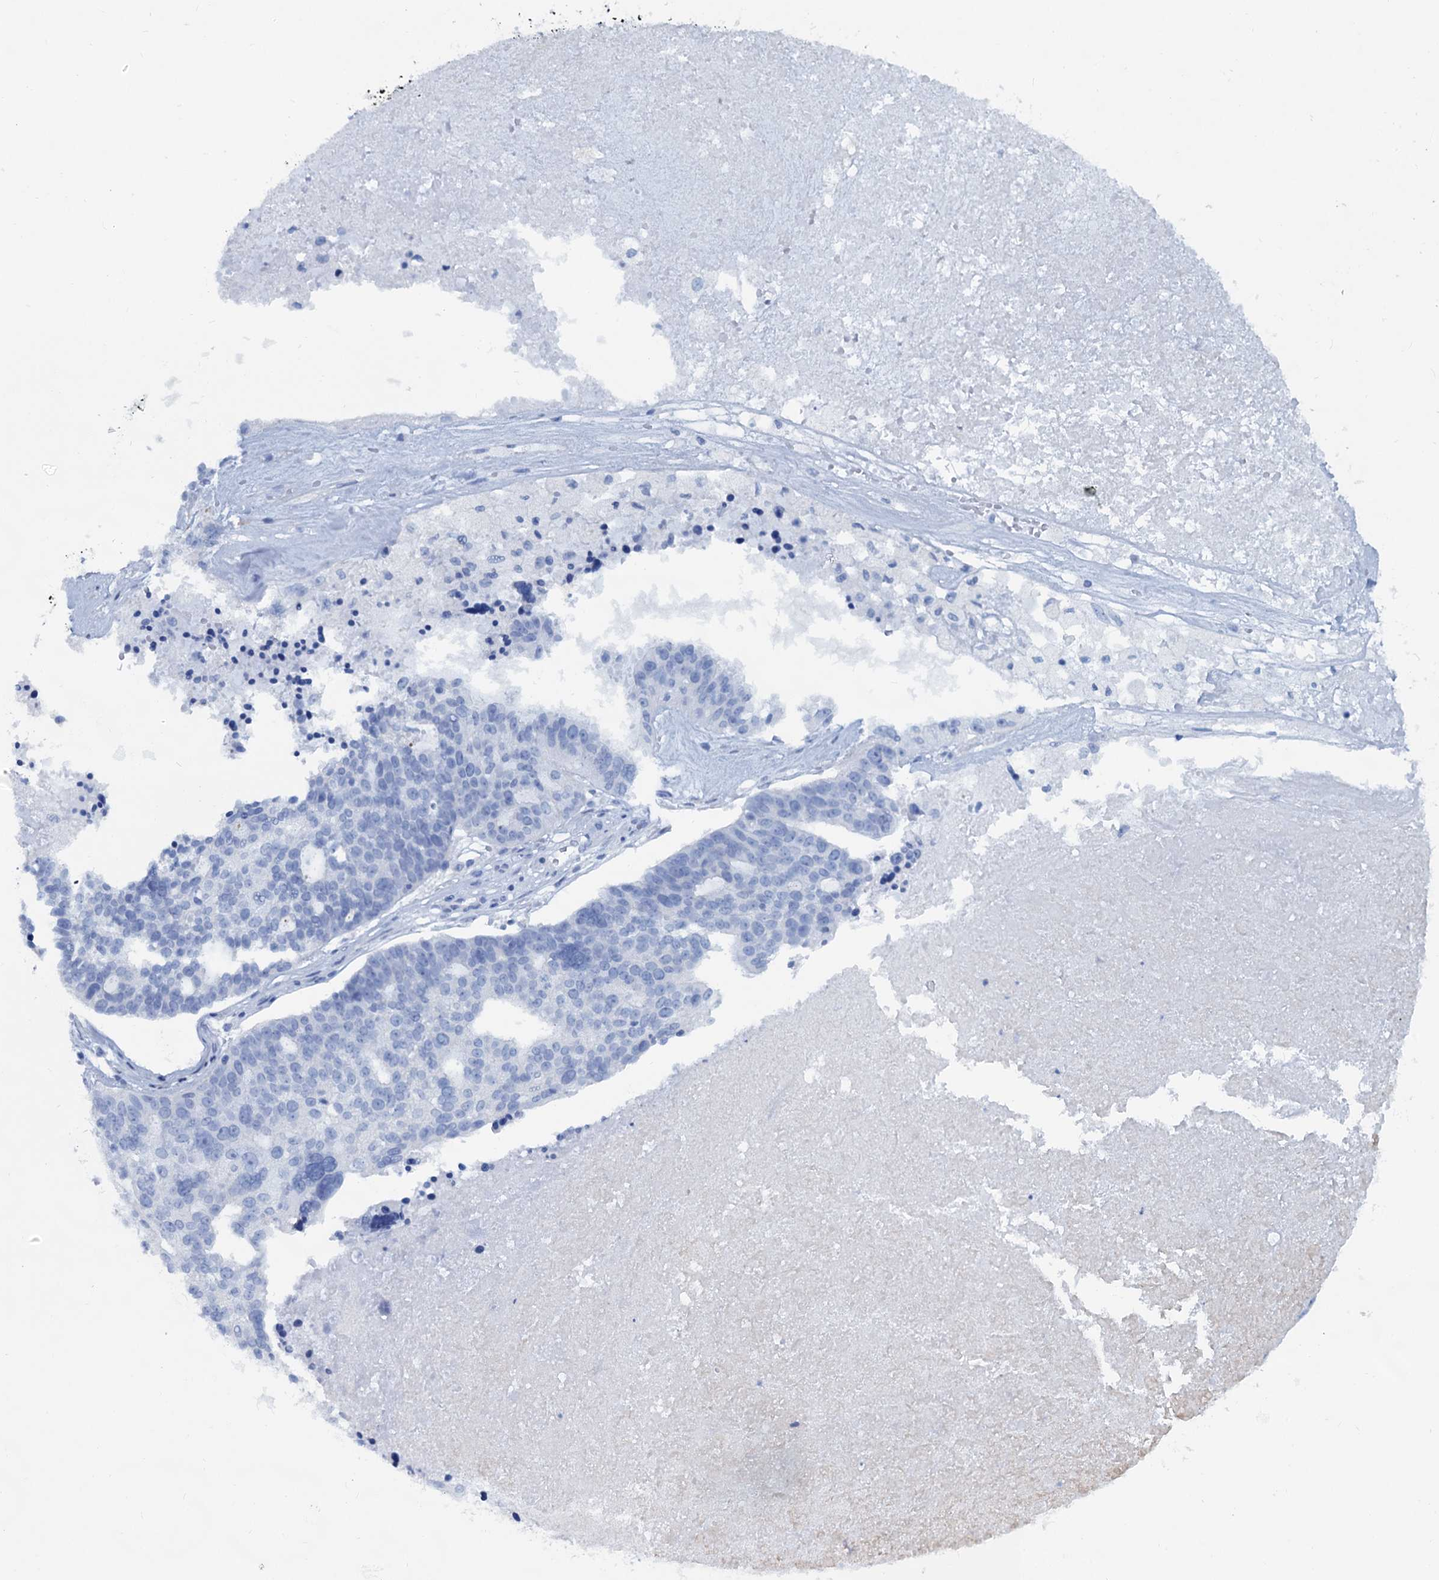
{"staining": {"intensity": "negative", "quantity": "none", "location": "none"}, "tissue": "ovarian cancer", "cell_type": "Tumor cells", "image_type": "cancer", "snomed": [{"axis": "morphology", "description": "Cystadenocarcinoma, serous, NOS"}, {"axis": "topography", "description": "Ovary"}], "caption": "Human ovarian cancer (serous cystadenocarcinoma) stained for a protein using immunohistochemistry reveals no staining in tumor cells.", "gene": "SLC1A3", "patient": {"sex": "female", "age": 59}}